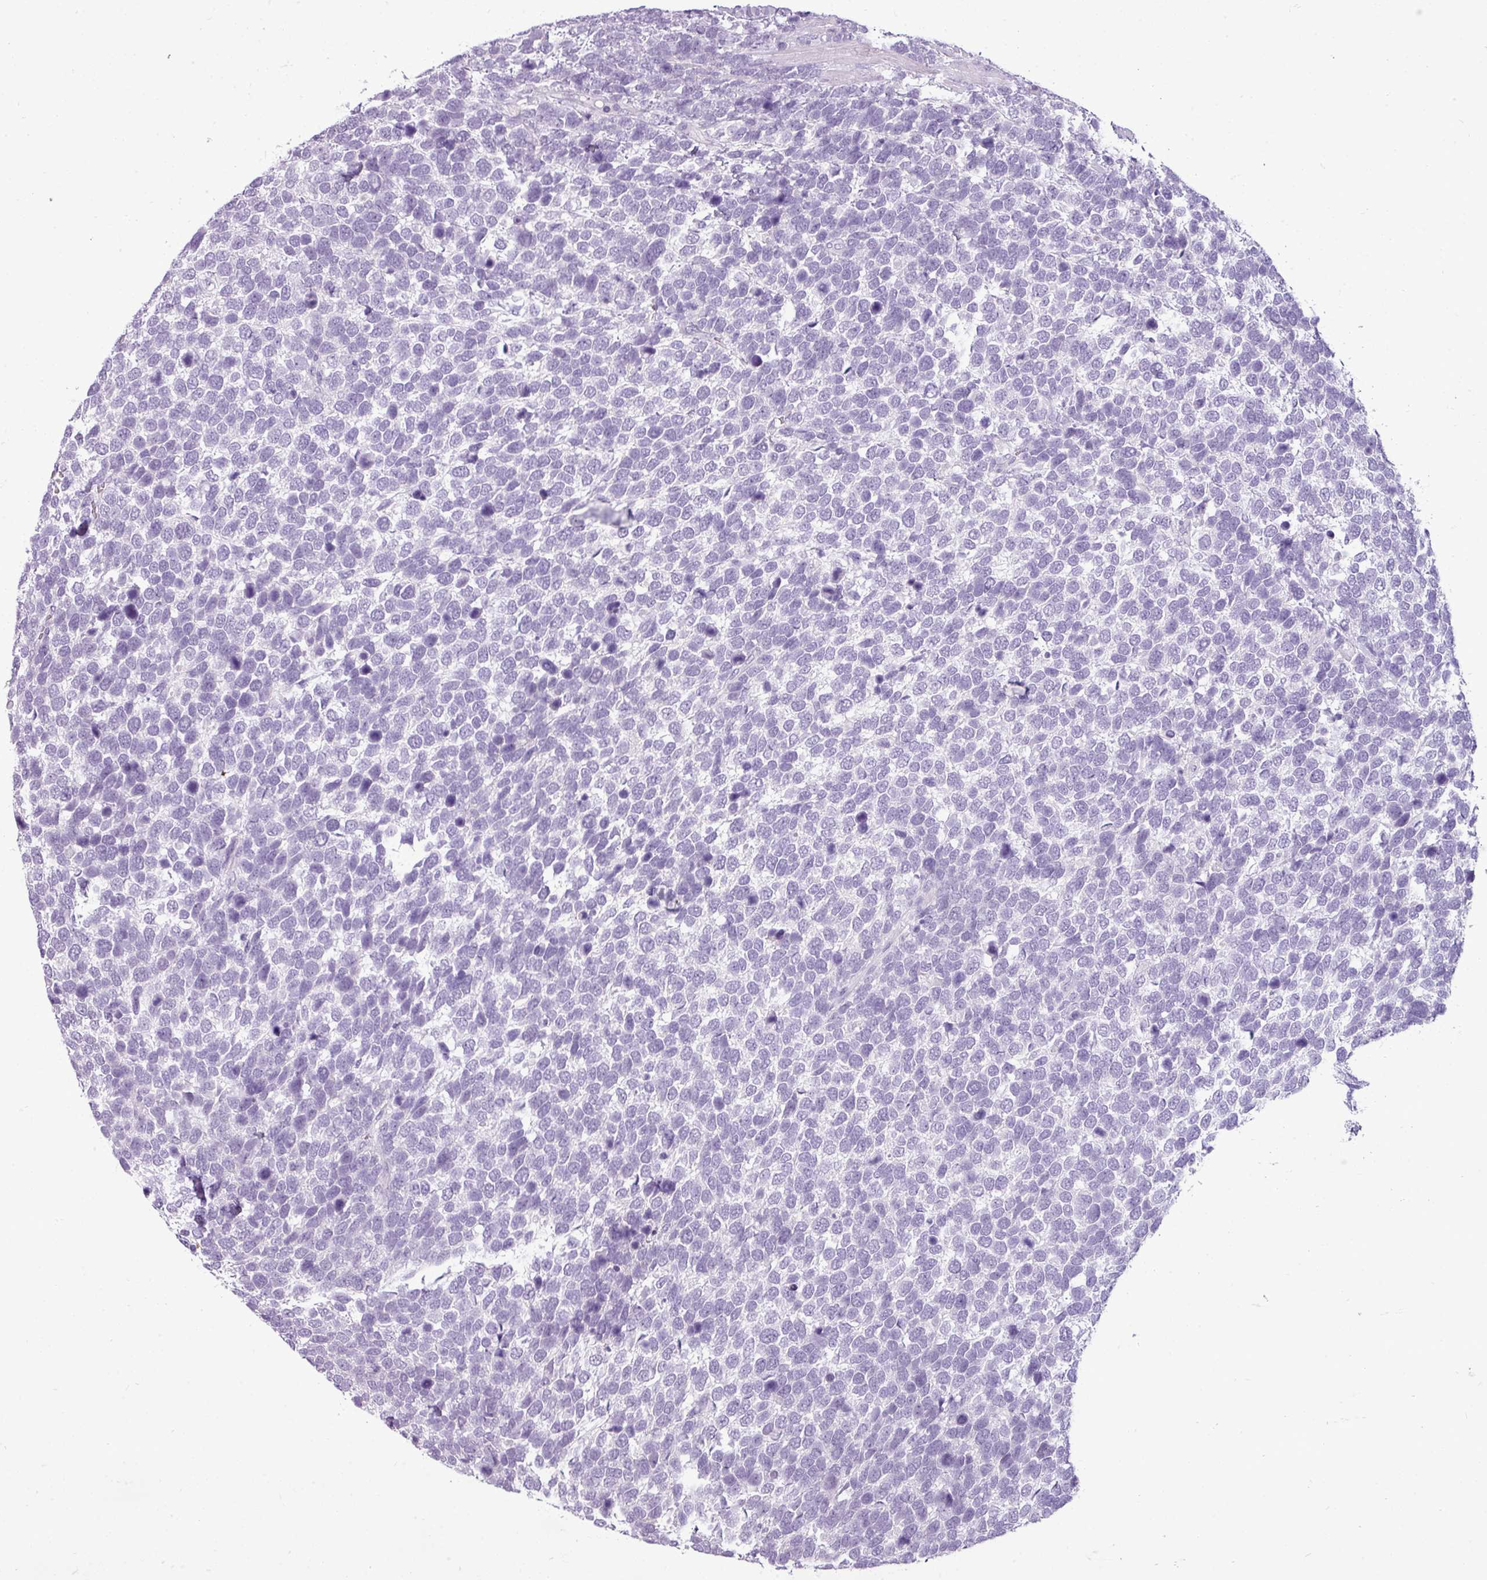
{"staining": {"intensity": "negative", "quantity": "none", "location": "none"}, "tissue": "urothelial cancer", "cell_type": "Tumor cells", "image_type": "cancer", "snomed": [{"axis": "morphology", "description": "Urothelial carcinoma, High grade"}, {"axis": "topography", "description": "Urinary bladder"}], "caption": "There is no significant expression in tumor cells of urothelial carcinoma (high-grade).", "gene": "DNAAF9", "patient": {"sex": "female", "age": 82}}